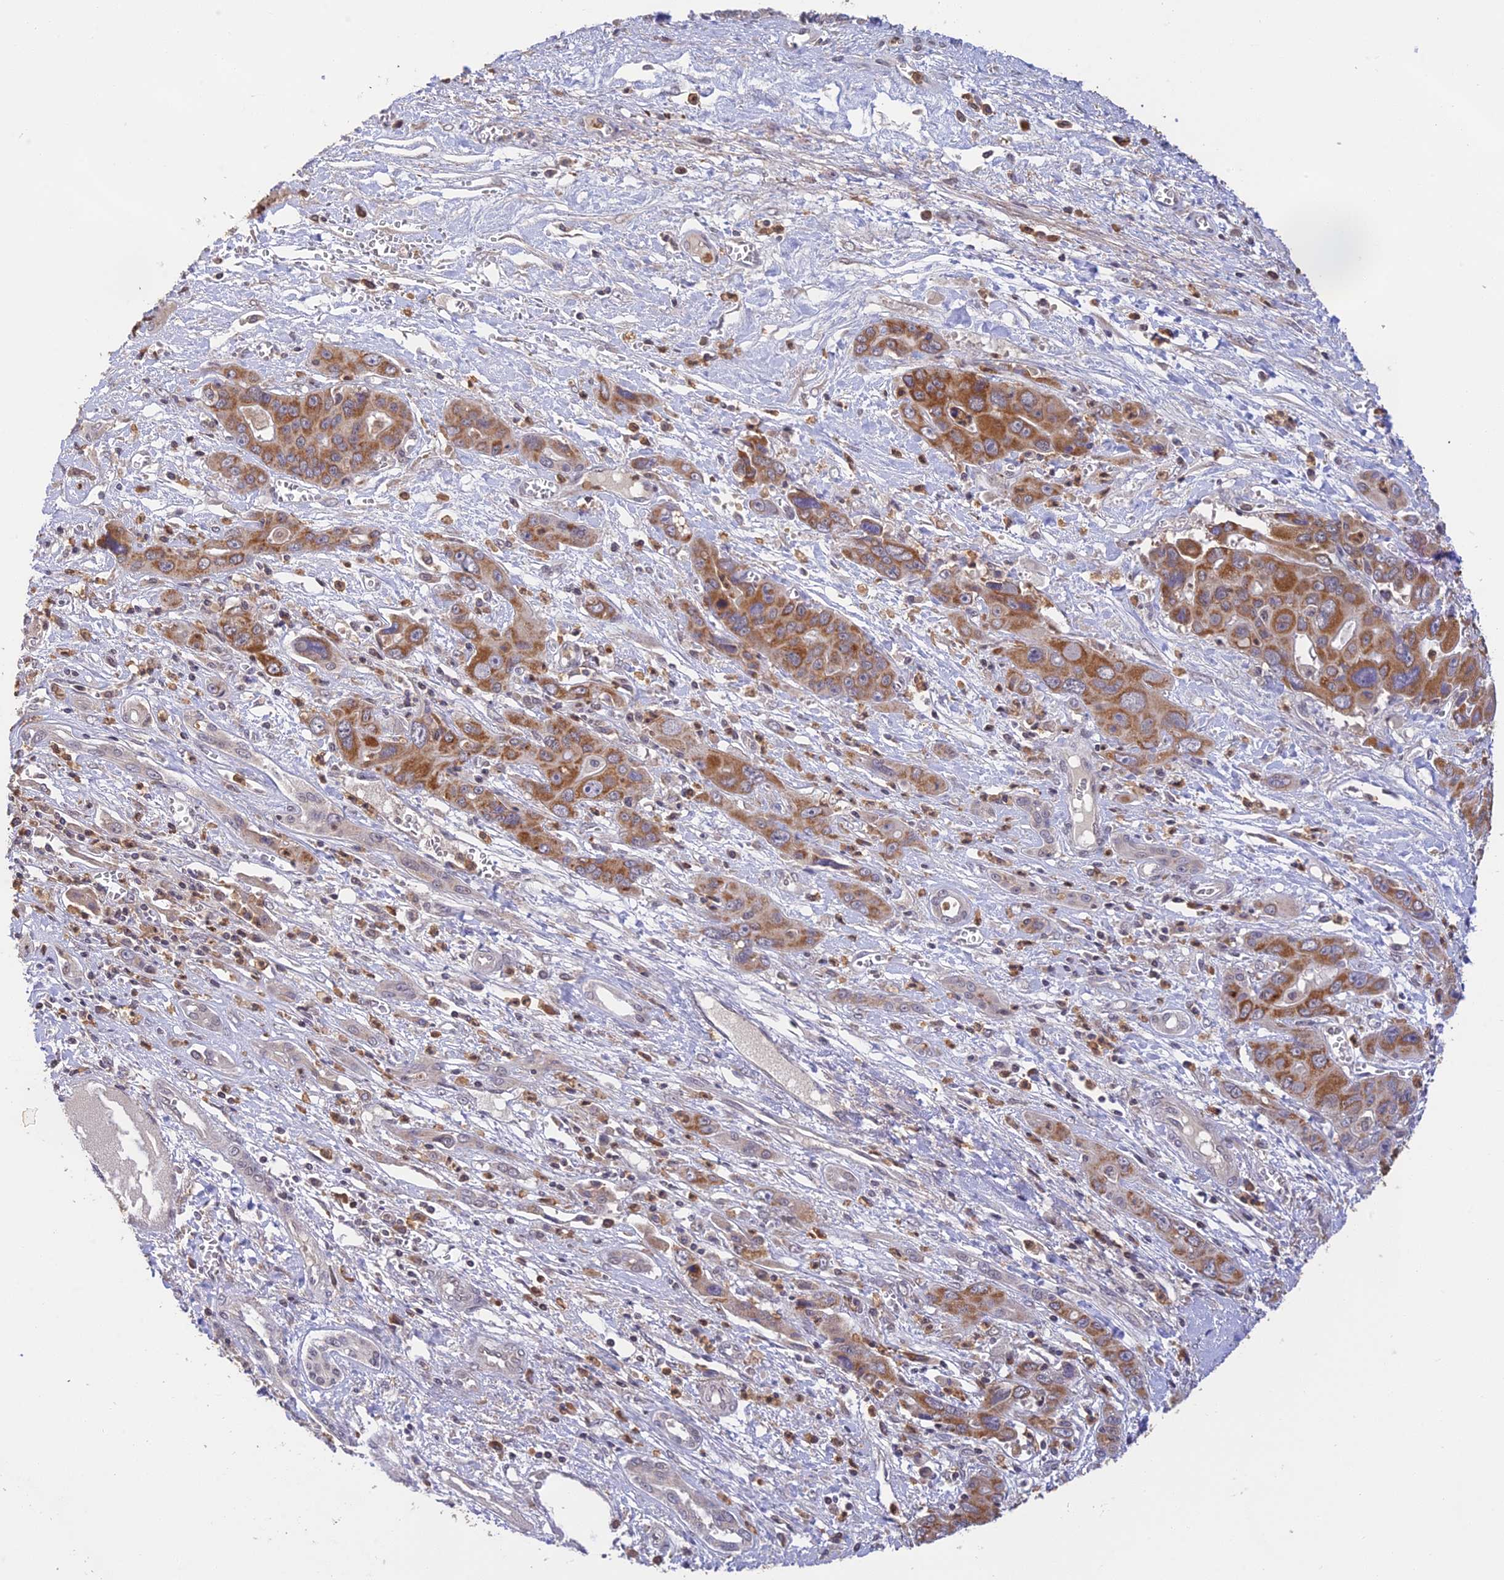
{"staining": {"intensity": "moderate", "quantity": ">75%", "location": "cytoplasmic/membranous"}, "tissue": "liver cancer", "cell_type": "Tumor cells", "image_type": "cancer", "snomed": [{"axis": "morphology", "description": "Cholangiocarcinoma"}, {"axis": "topography", "description": "Liver"}], "caption": "Tumor cells exhibit medium levels of moderate cytoplasmic/membranous positivity in approximately >75% of cells in human liver cancer. The protein of interest is shown in brown color, while the nuclei are stained blue.", "gene": "PEX16", "patient": {"sex": "male", "age": 67}}